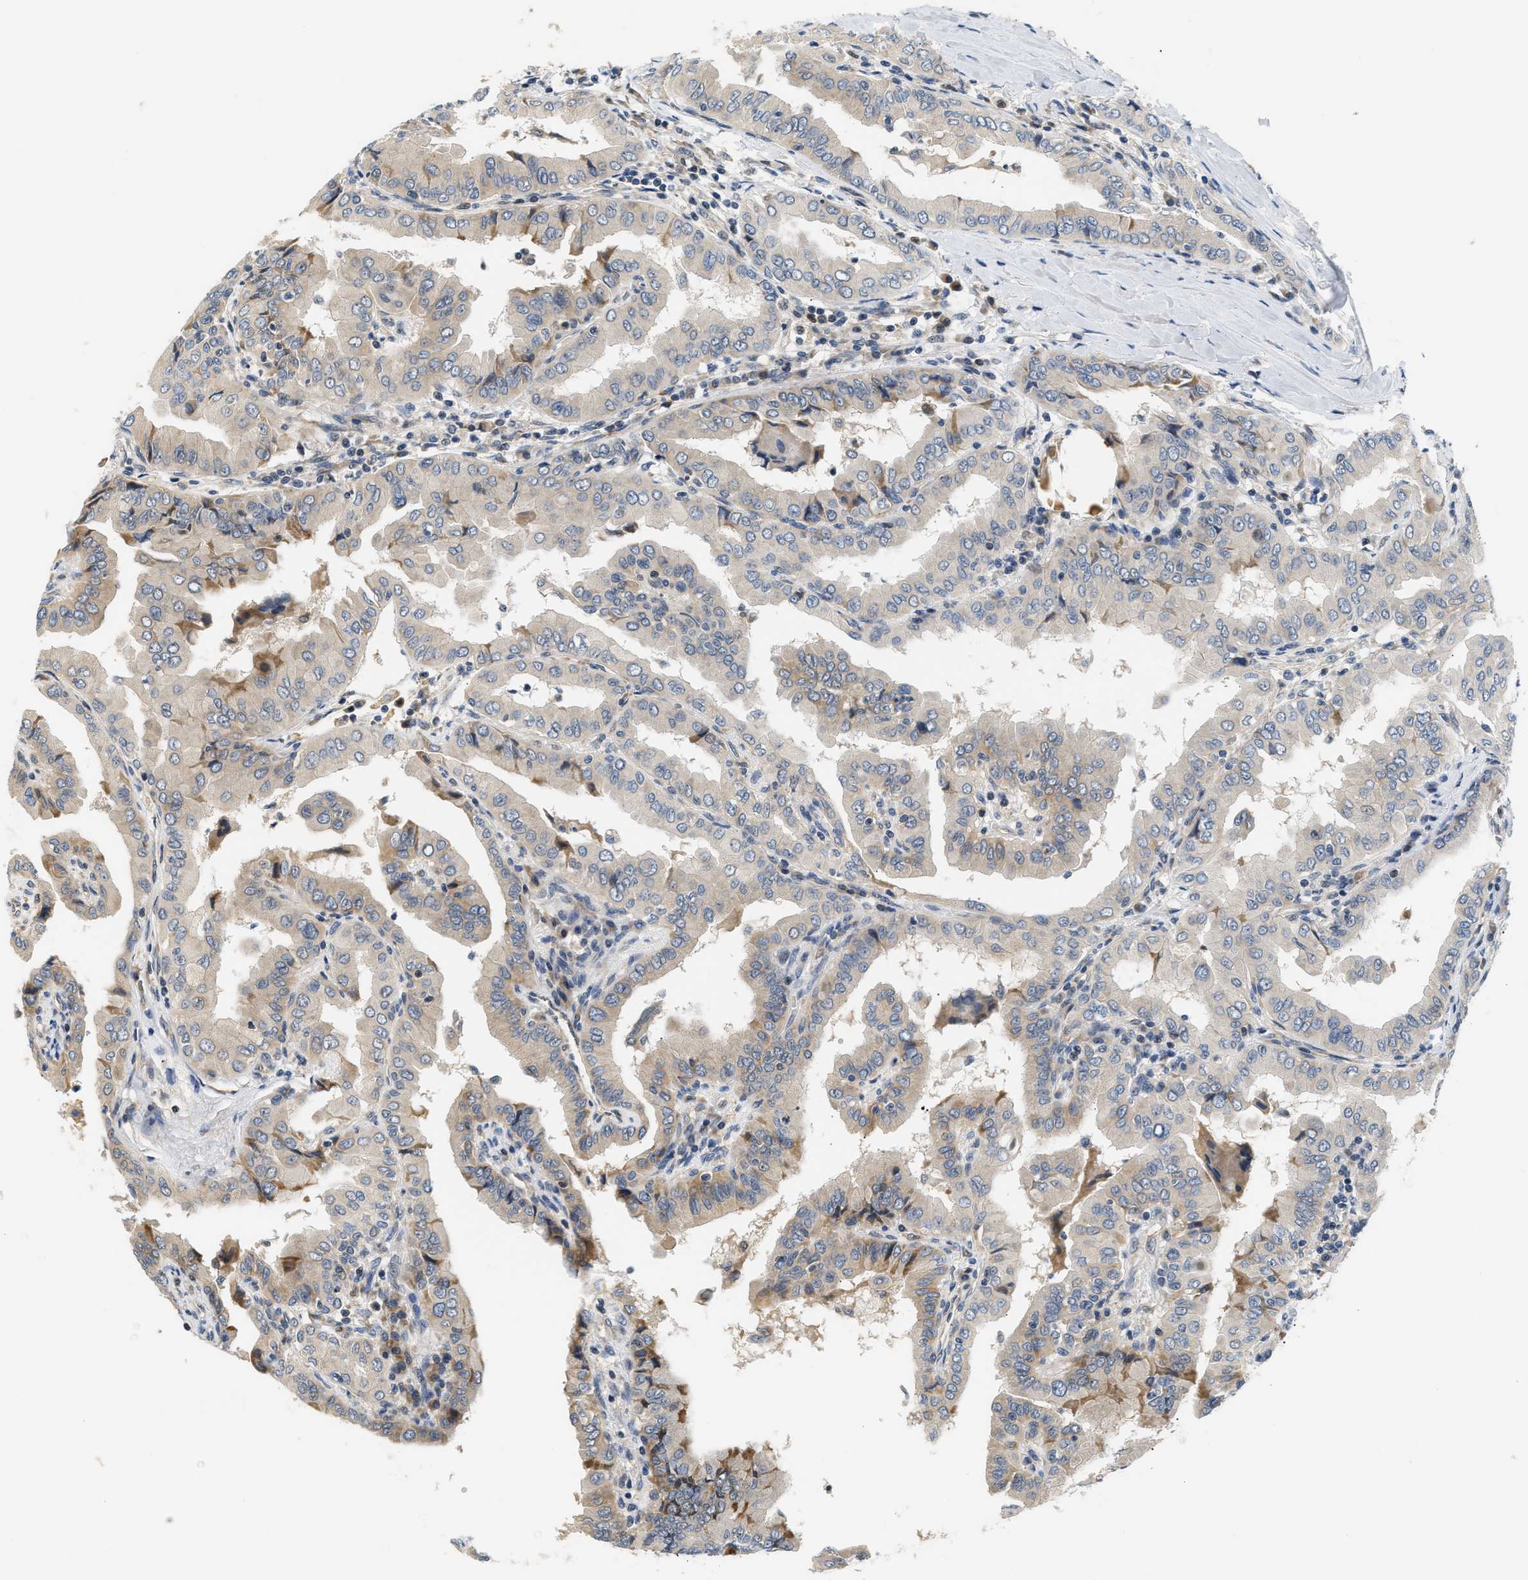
{"staining": {"intensity": "moderate", "quantity": "<25%", "location": "cytoplasmic/membranous"}, "tissue": "thyroid cancer", "cell_type": "Tumor cells", "image_type": "cancer", "snomed": [{"axis": "morphology", "description": "Papillary adenocarcinoma, NOS"}, {"axis": "topography", "description": "Thyroid gland"}], "caption": "This is an image of immunohistochemistry staining of thyroid cancer, which shows moderate staining in the cytoplasmic/membranous of tumor cells.", "gene": "TNIP2", "patient": {"sex": "male", "age": 33}}